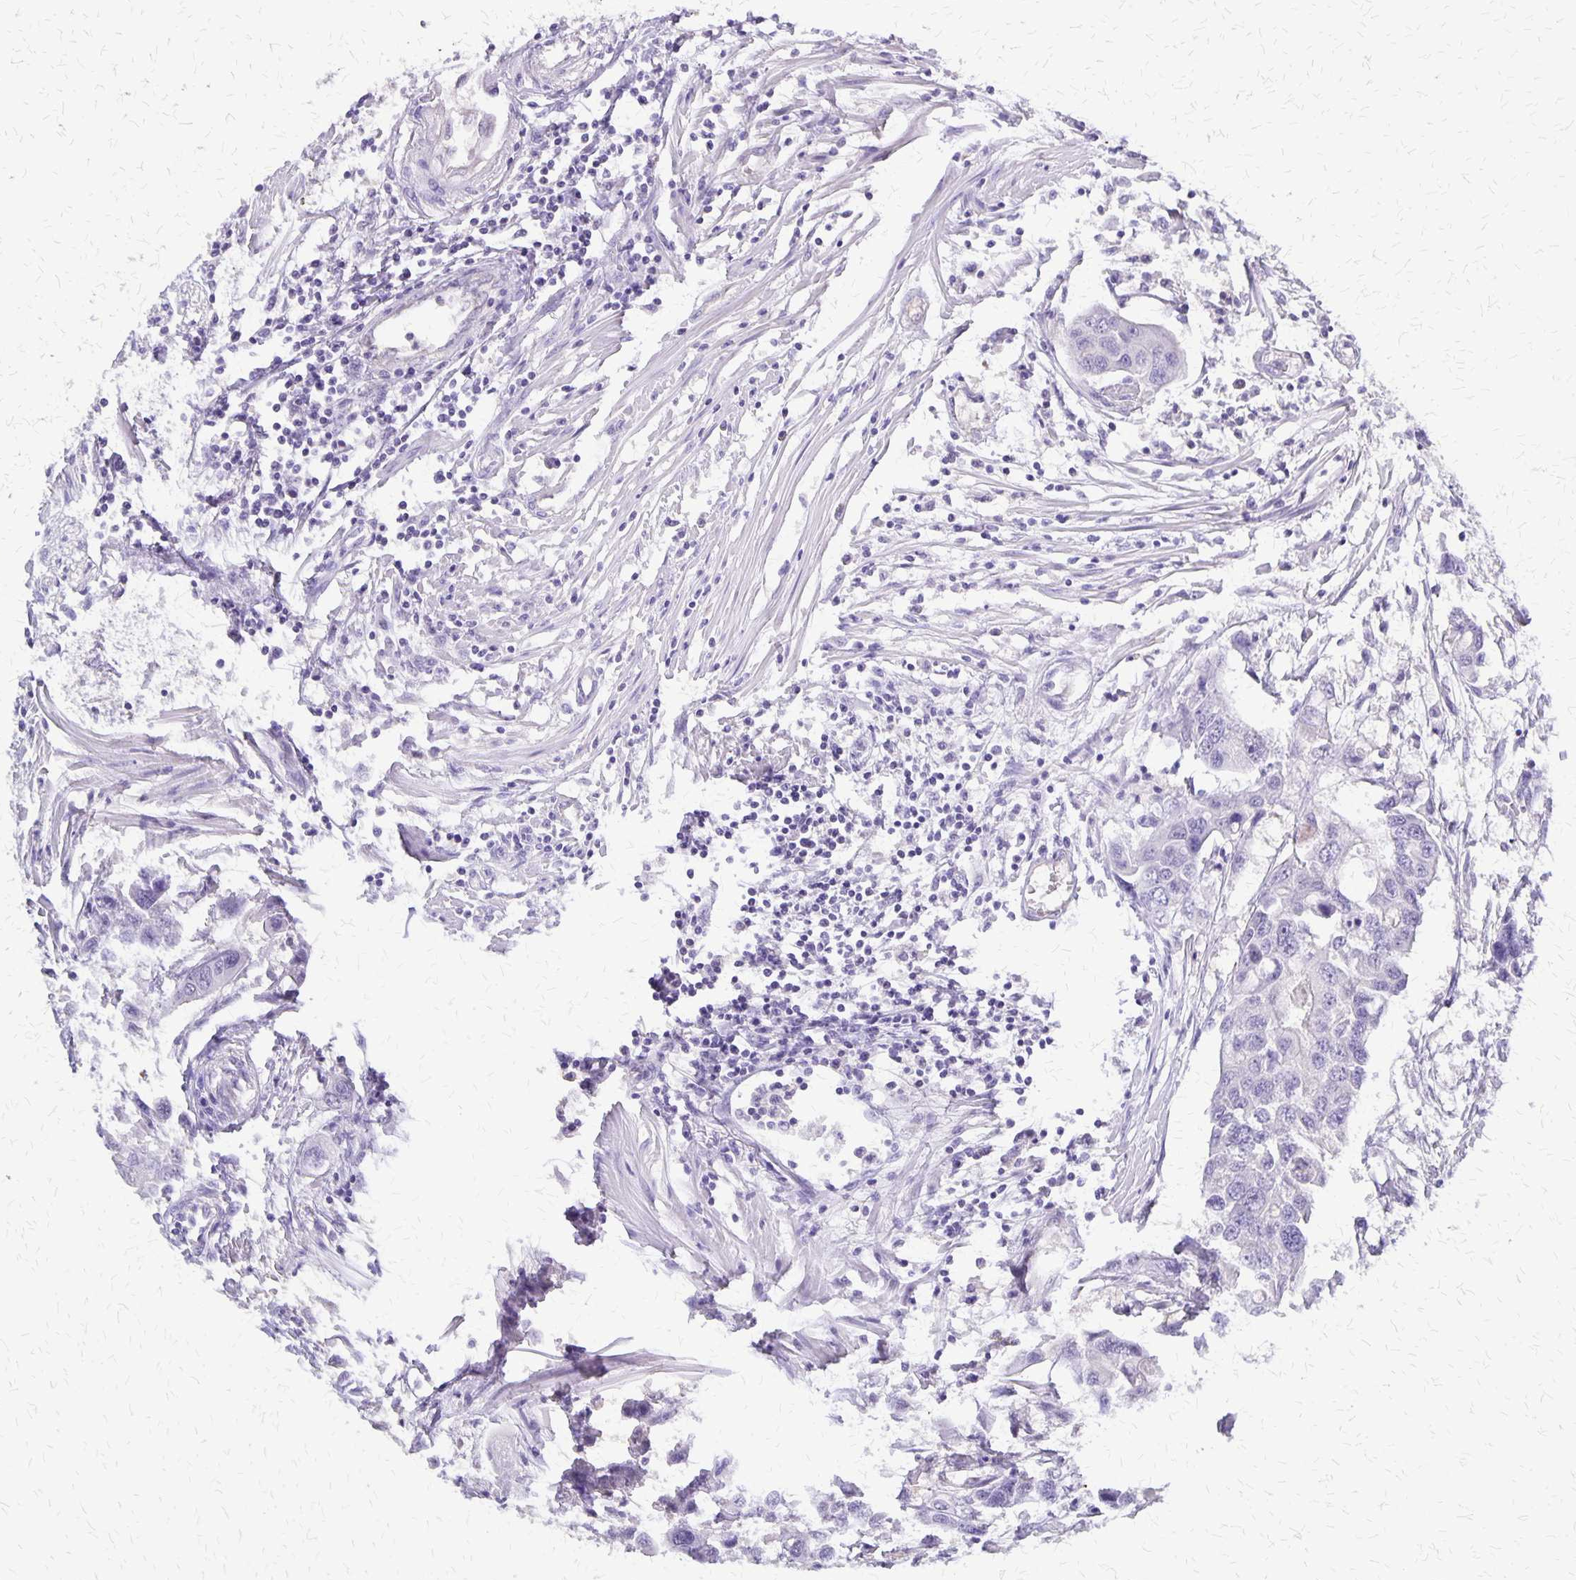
{"staining": {"intensity": "negative", "quantity": "none", "location": "none"}, "tissue": "colorectal cancer", "cell_type": "Tumor cells", "image_type": "cancer", "snomed": [{"axis": "morphology", "description": "Adenocarcinoma, NOS"}, {"axis": "topography", "description": "Colon"}], "caption": "Tumor cells are negative for brown protein staining in adenocarcinoma (colorectal).", "gene": "SI", "patient": {"sex": "male", "age": 77}}